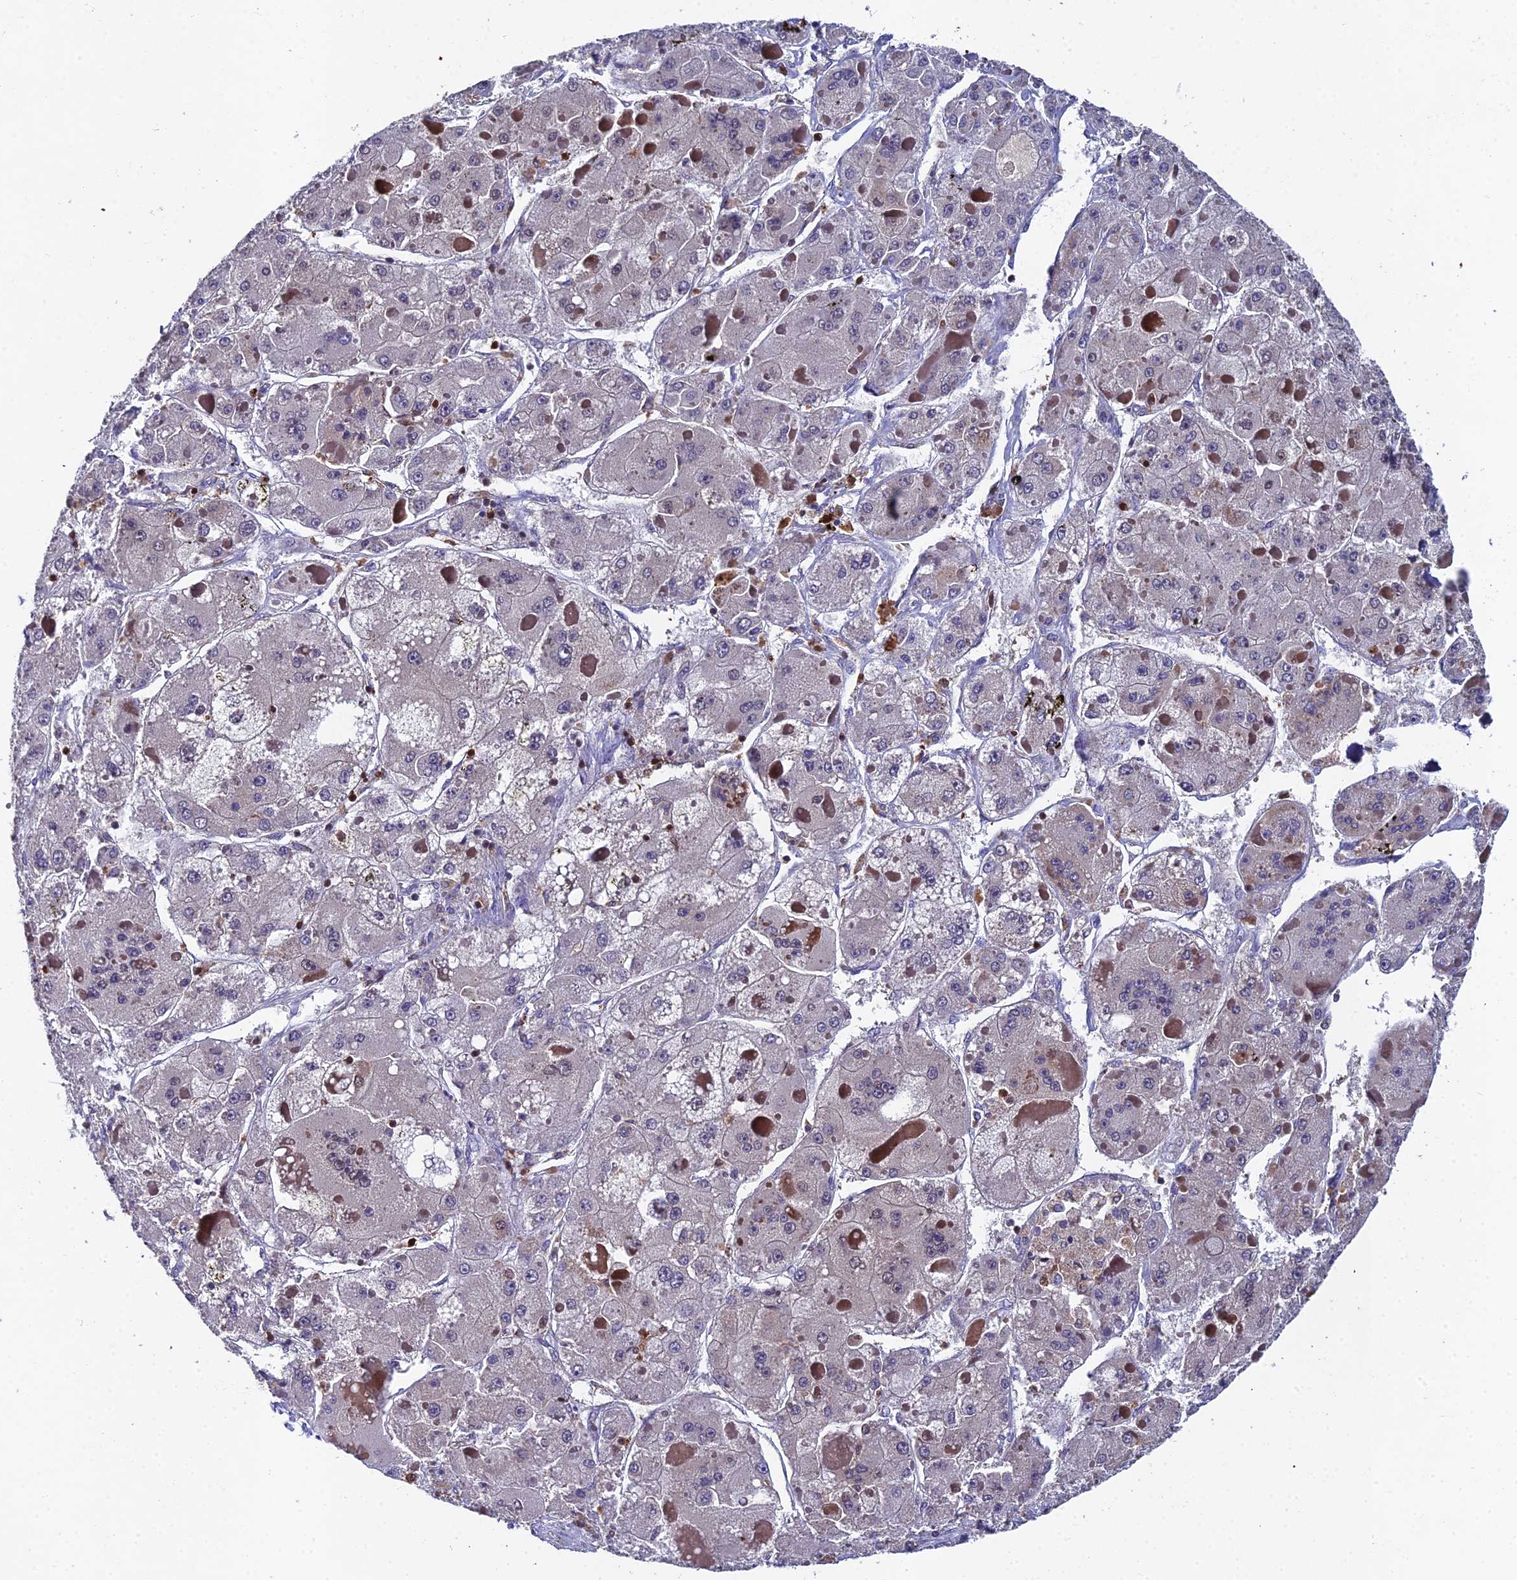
{"staining": {"intensity": "negative", "quantity": "none", "location": "none"}, "tissue": "liver cancer", "cell_type": "Tumor cells", "image_type": "cancer", "snomed": [{"axis": "morphology", "description": "Carcinoma, Hepatocellular, NOS"}, {"axis": "topography", "description": "Liver"}], "caption": "Tumor cells are negative for brown protein staining in liver cancer.", "gene": "GALK2", "patient": {"sex": "female", "age": 73}}